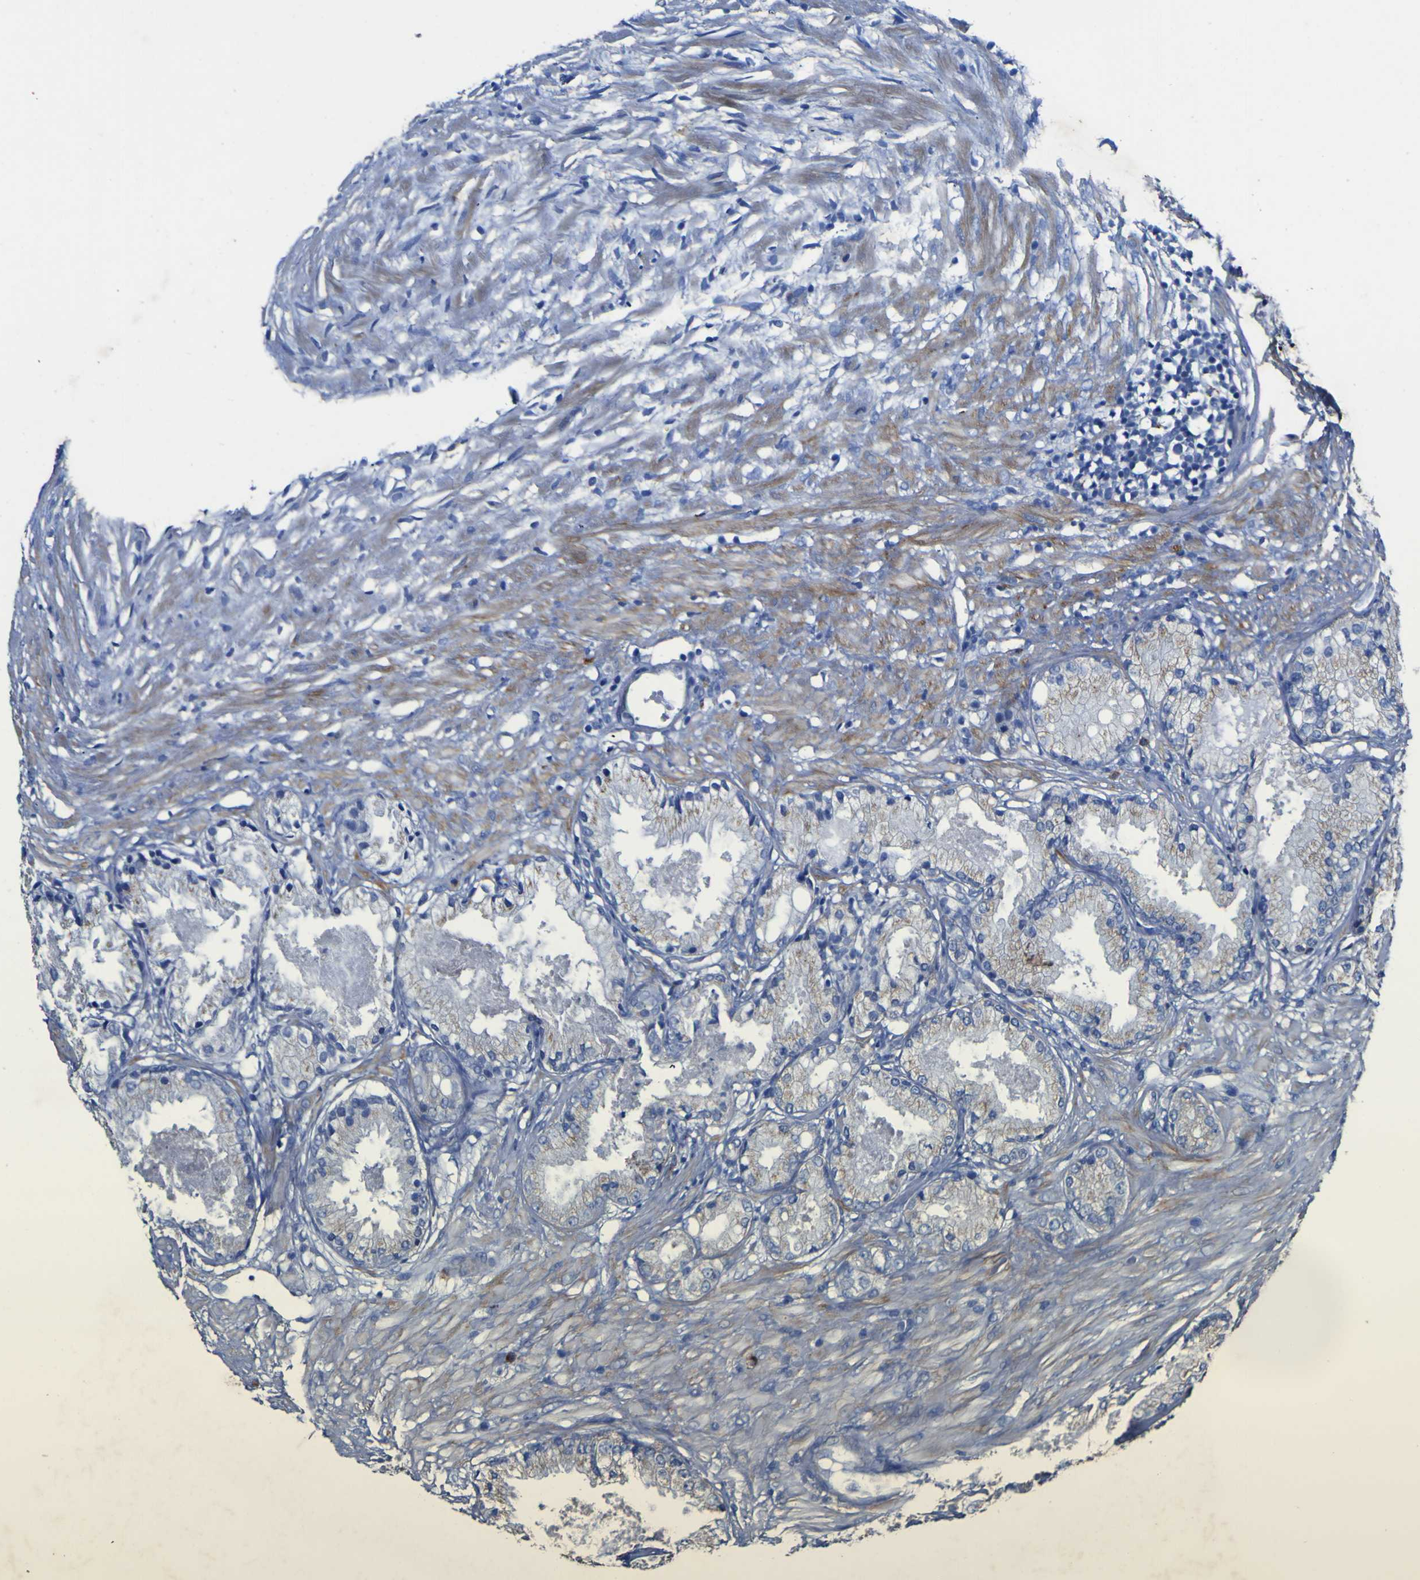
{"staining": {"intensity": "moderate", "quantity": "25%-75%", "location": "cytoplasmic/membranous"}, "tissue": "prostate cancer", "cell_type": "Tumor cells", "image_type": "cancer", "snomed": [{"axis": "morphology", "description": "Adenocarcinoma, Low grade"}, {"axis": "topography", "description": "Prostate"}], "caption": "DAB immunohistochemical staining of prostate adenocarcinoma (low-grade) displays moderate cytoplasmic/membranous protein staining in approximately 25%-75% of tumor cells.", "gene": "AGO4", "patient": {"sex": "male", "age": 72}}